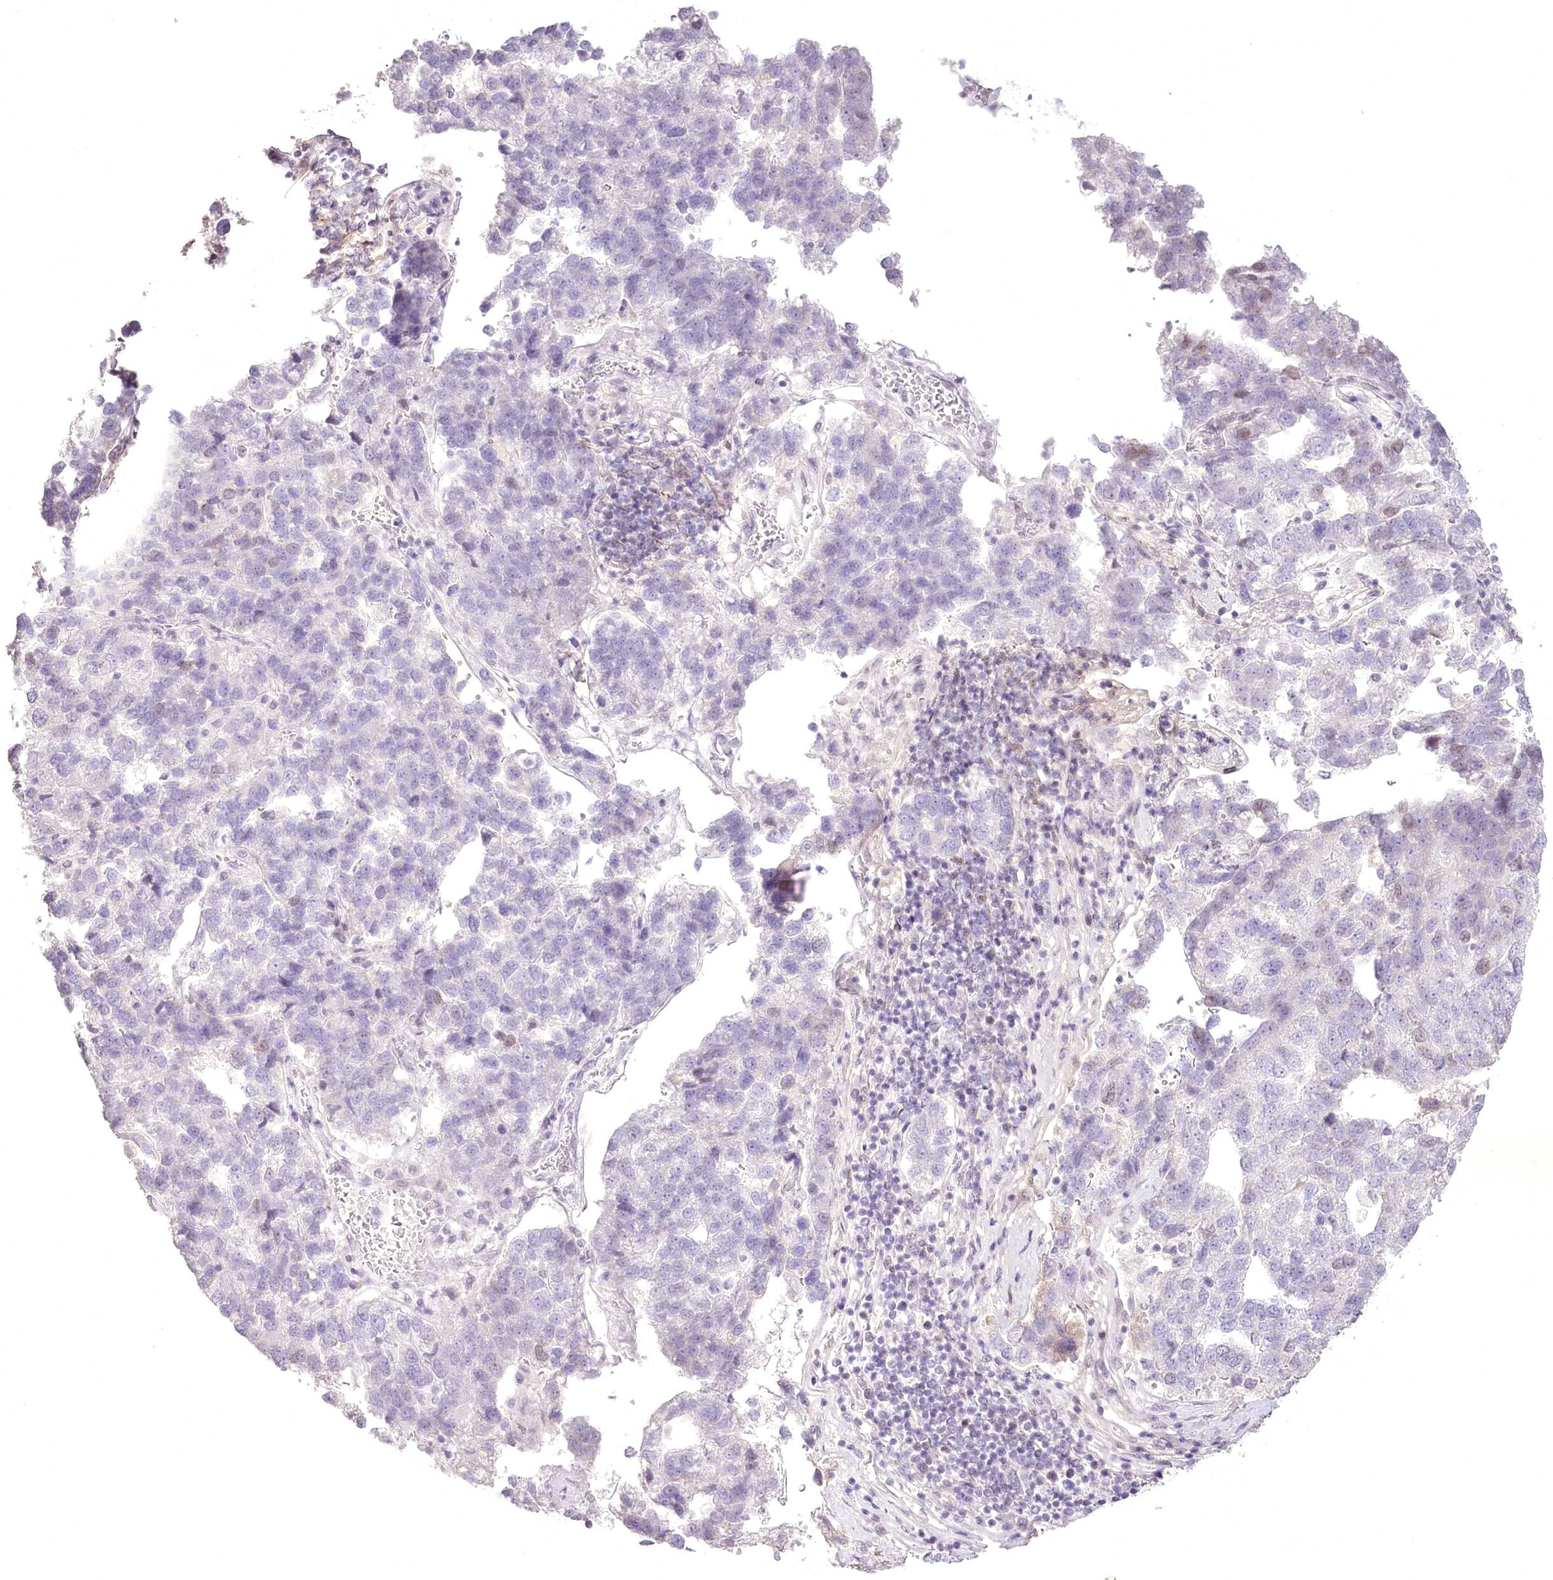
{"staining": {"intensity": "negative", "quantity": "none", "location": "none"}, "tissue": "pancreatic cancer", "cell_type": "Tumor cells", "image_type": "cancer", "snomed": [{"axis": "morphology", "description": "Adenocarcinoma, NOS"}, {"axis": "topography", "description": "Pancreas"}], "caption": "Adenocarcinoma (pancreatic) was stained to show a protein in brown. There is no significant positivity in tumor cells.", "gene": "SLC39A10", "patient": {"sex": "female", "age": 61}}